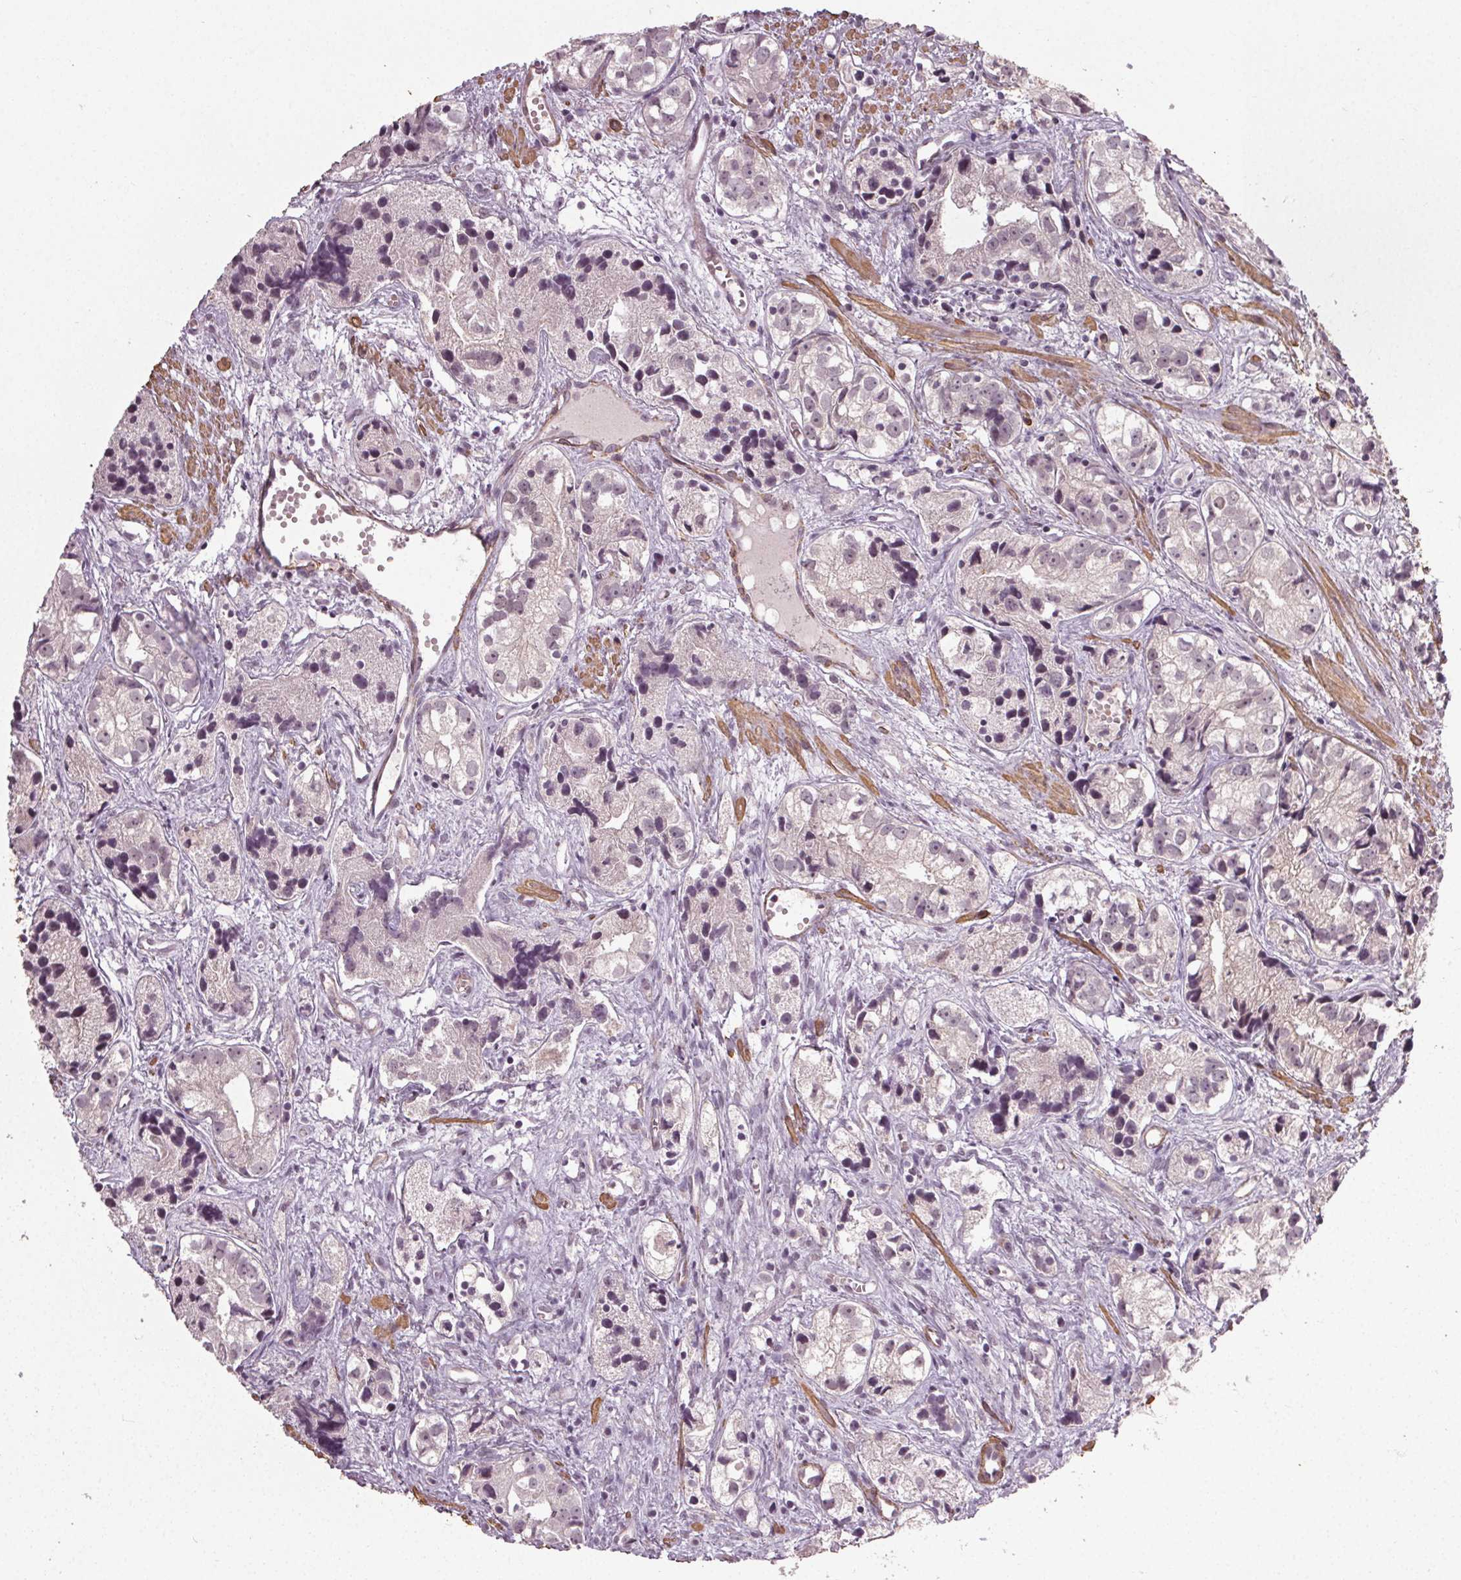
{"staining": {"intensity": "weak", "quantity": "<25%", "location": "nuclear"}, "tissue": "prostate cancer", "cell_type": "Tumor cells", "image_type": "cancer", "snomed": [{"axis": "morphology", "description": "Adenocarcinoma, High grade"}, {"axis": "topography", "description": "Prostate"}], "caption": "This is an immunohistochemistry (IHC) photomicrograph of human prostate high-grade adenocarcinoma. There is no staining in tumor cells.", "gene": "PKP1", "patient": {"sex": "male", "age": 68}}